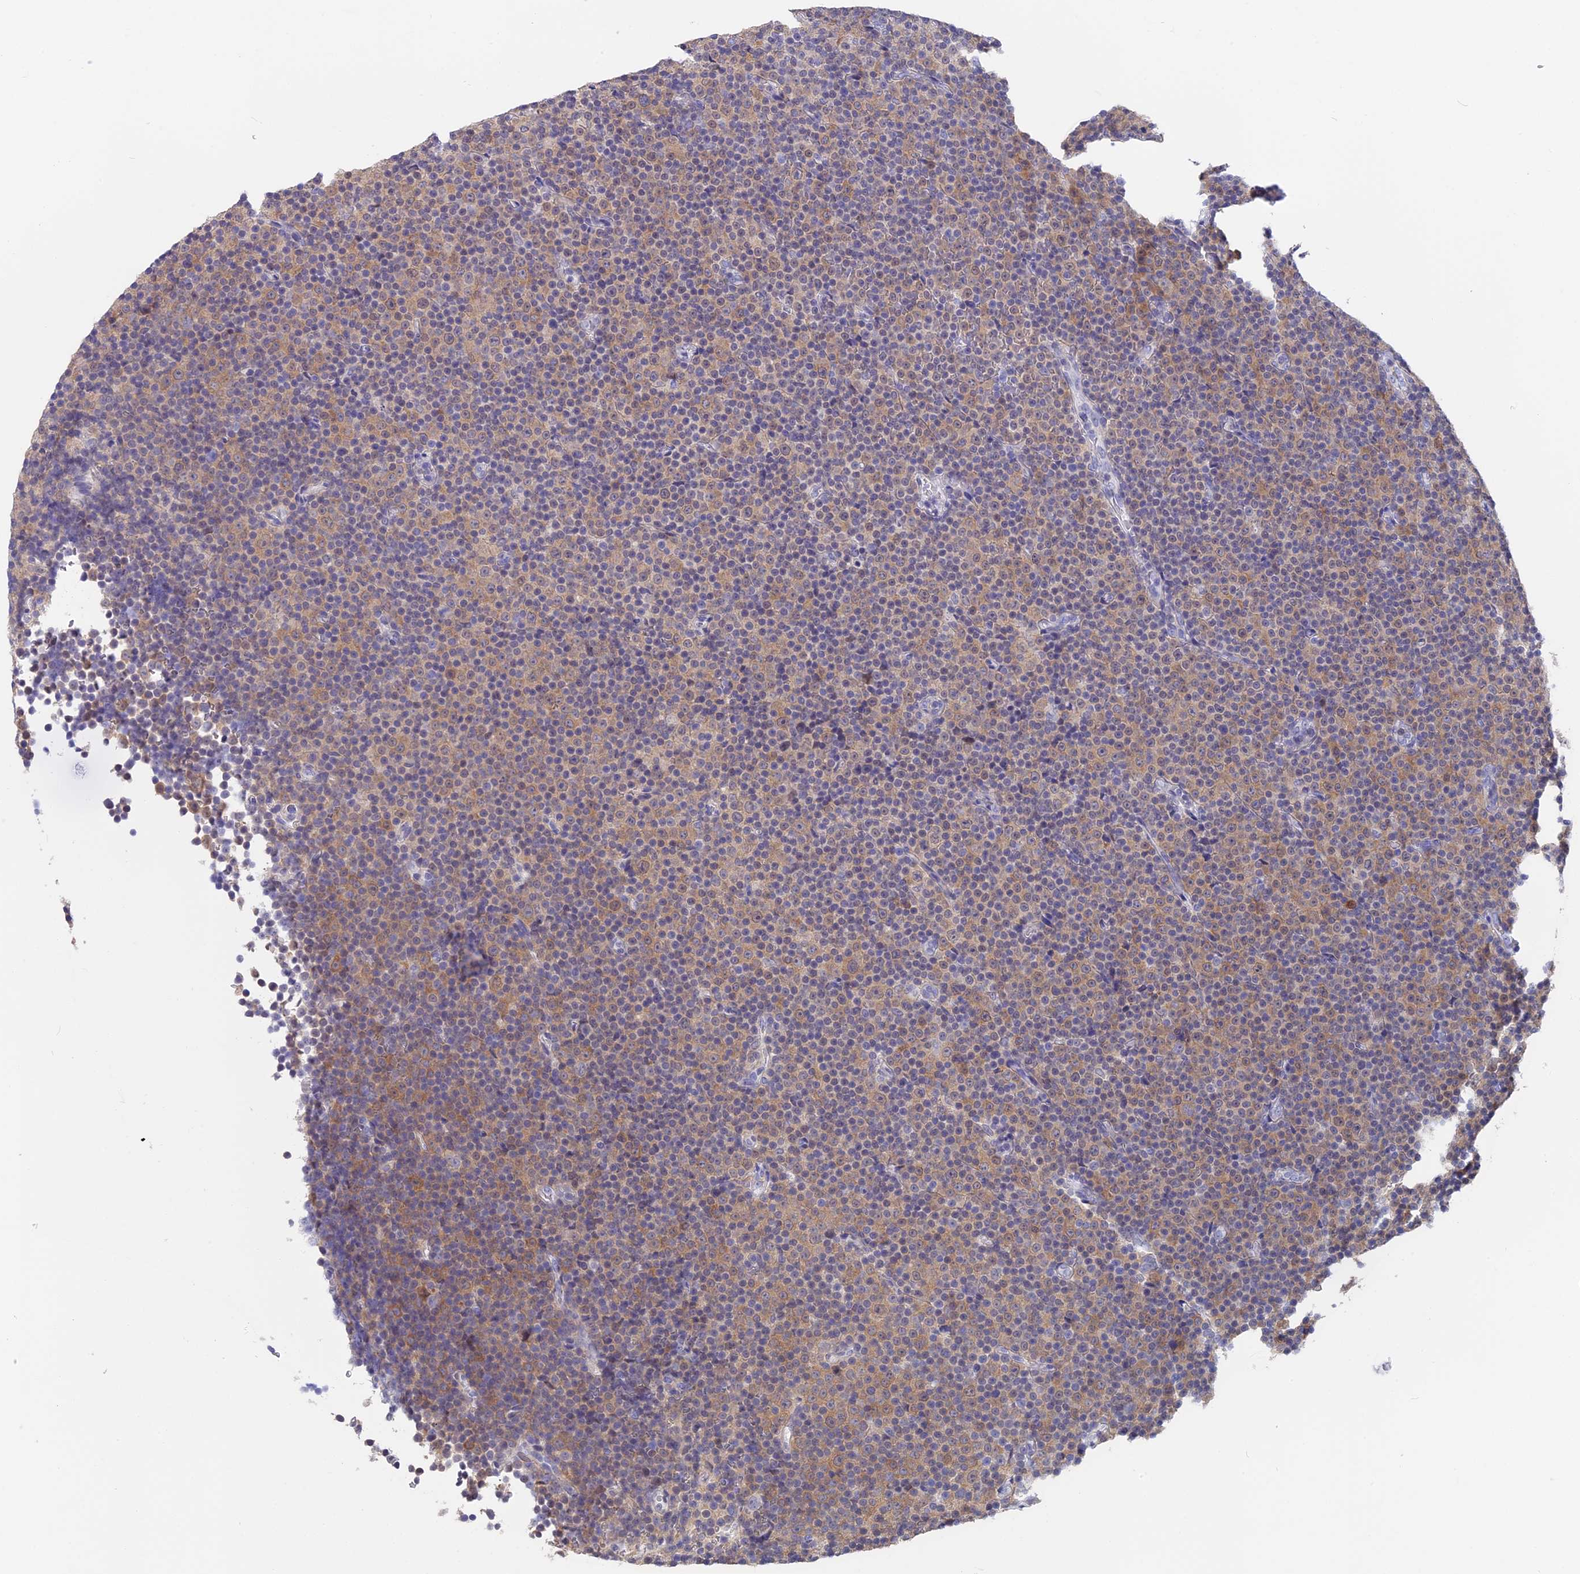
{"staining": {"intensity": "moderate", "quantity": "<25%", "location": "cytoplasmic/membranous"}, "tissue": "lymphoma", "cell_type": "Tumor cells", "image_type": "cancer", "snomed": [{"axis": "morphology", "description": "Malignant lymphoma, non-Hodgkin's type, Low grade"}, {"axis": "topography", "description": "Lymph node"}], "caption": "A brown stain highlights moderate cytoplasmic/membranous expression of a protein in low-grade malignant lymphoma, non-Hodgkin's type tumor cells.", "gene": "STUB1", "patient": {"sex": "female", "age": 67}}